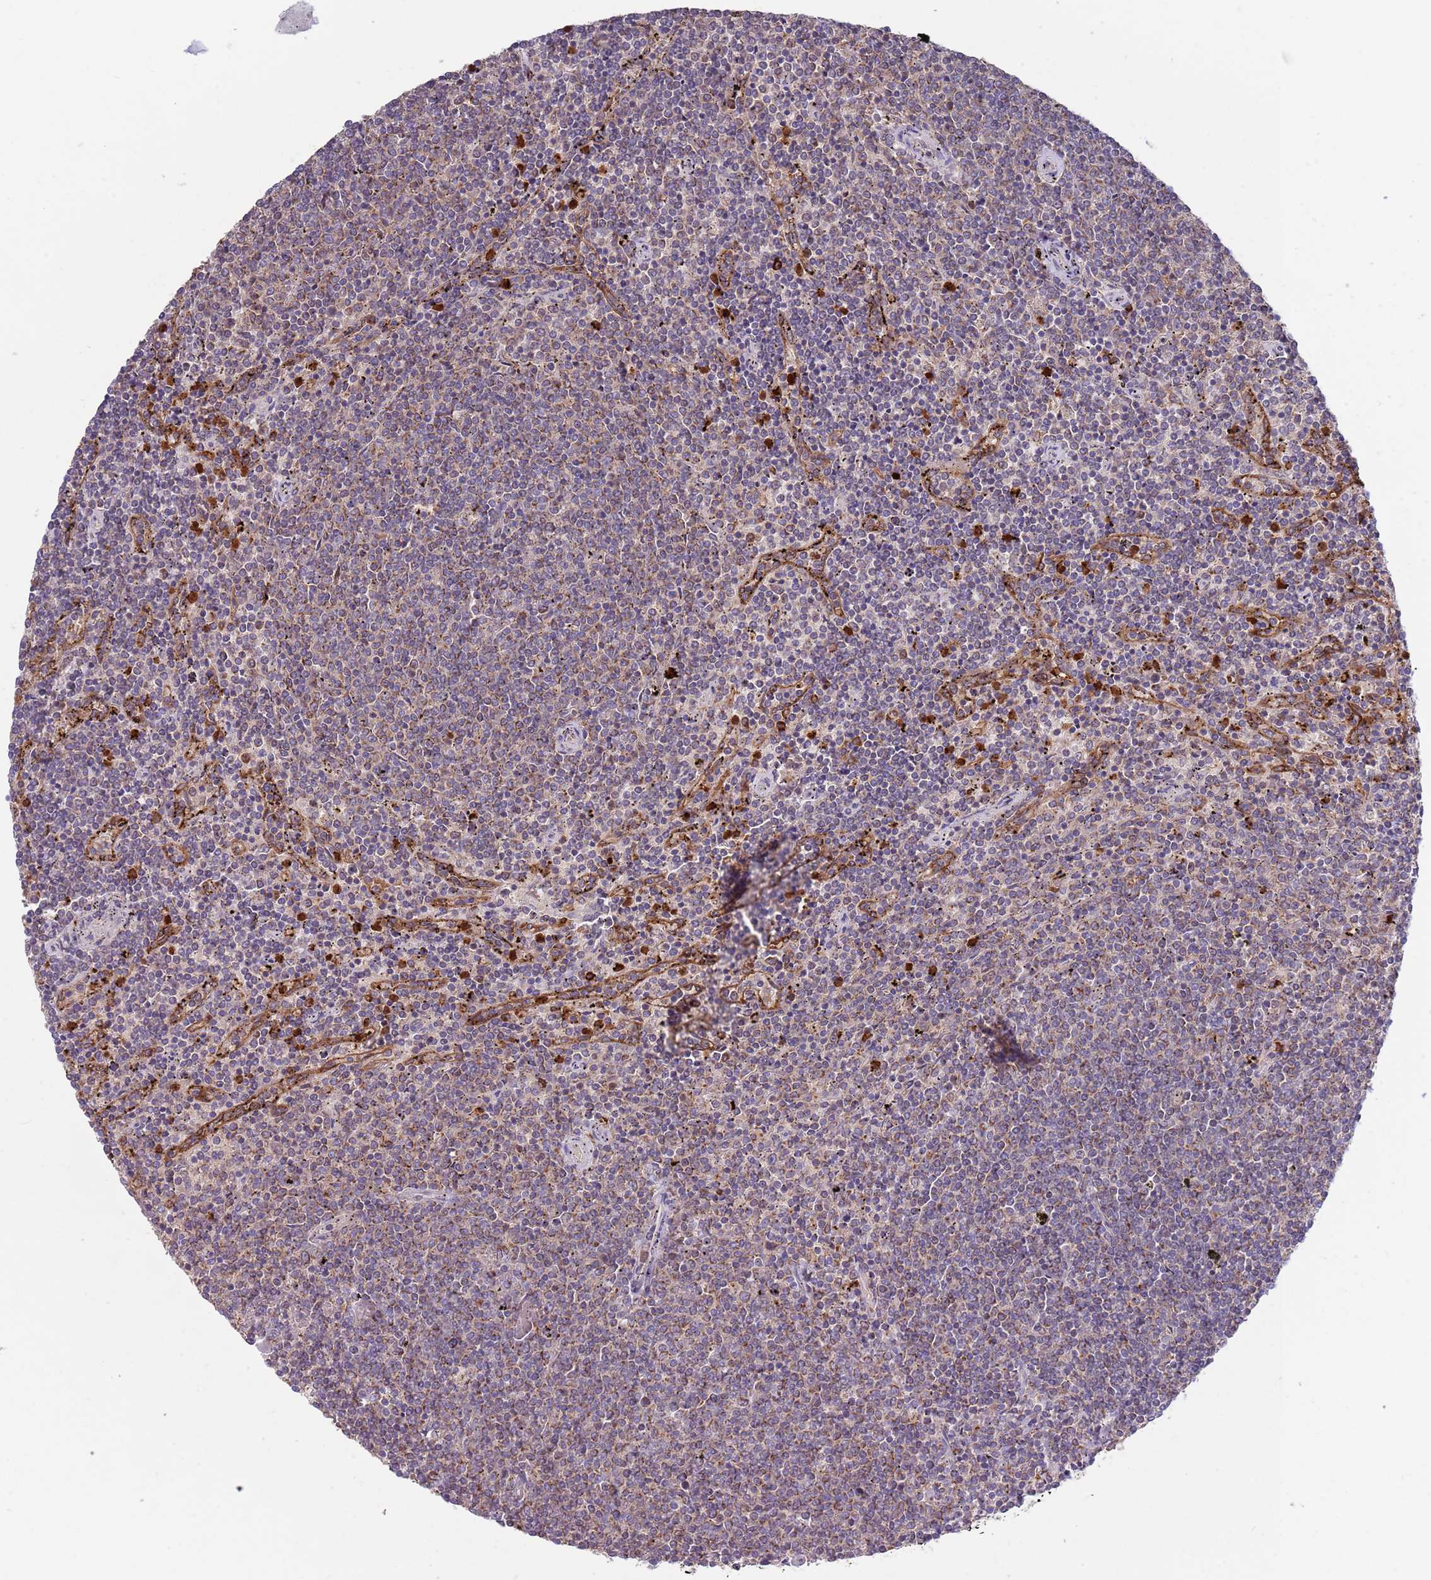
{"staining": {"intensity": "weak", "quantity": "25%-75%", "location": "cytoplasmic/membranous"}, "tissue": "lymphoma", "cell_type": "Tumor cells", "image_type": "cancer", "snomed": [{"axis": "morphology", "description": "Malignant lymphoma, non-Hodgkin's type, Low grade"}, {"axis": "topography", "description": "Spleen"}], "caption": "A histopathology image of lymphoma stained for a protein demonstrates weak cytoplasmic/membranous brown staining in tumor cells.", "gene": "DDT", "patient": {"sex": "female", "age": 50}}